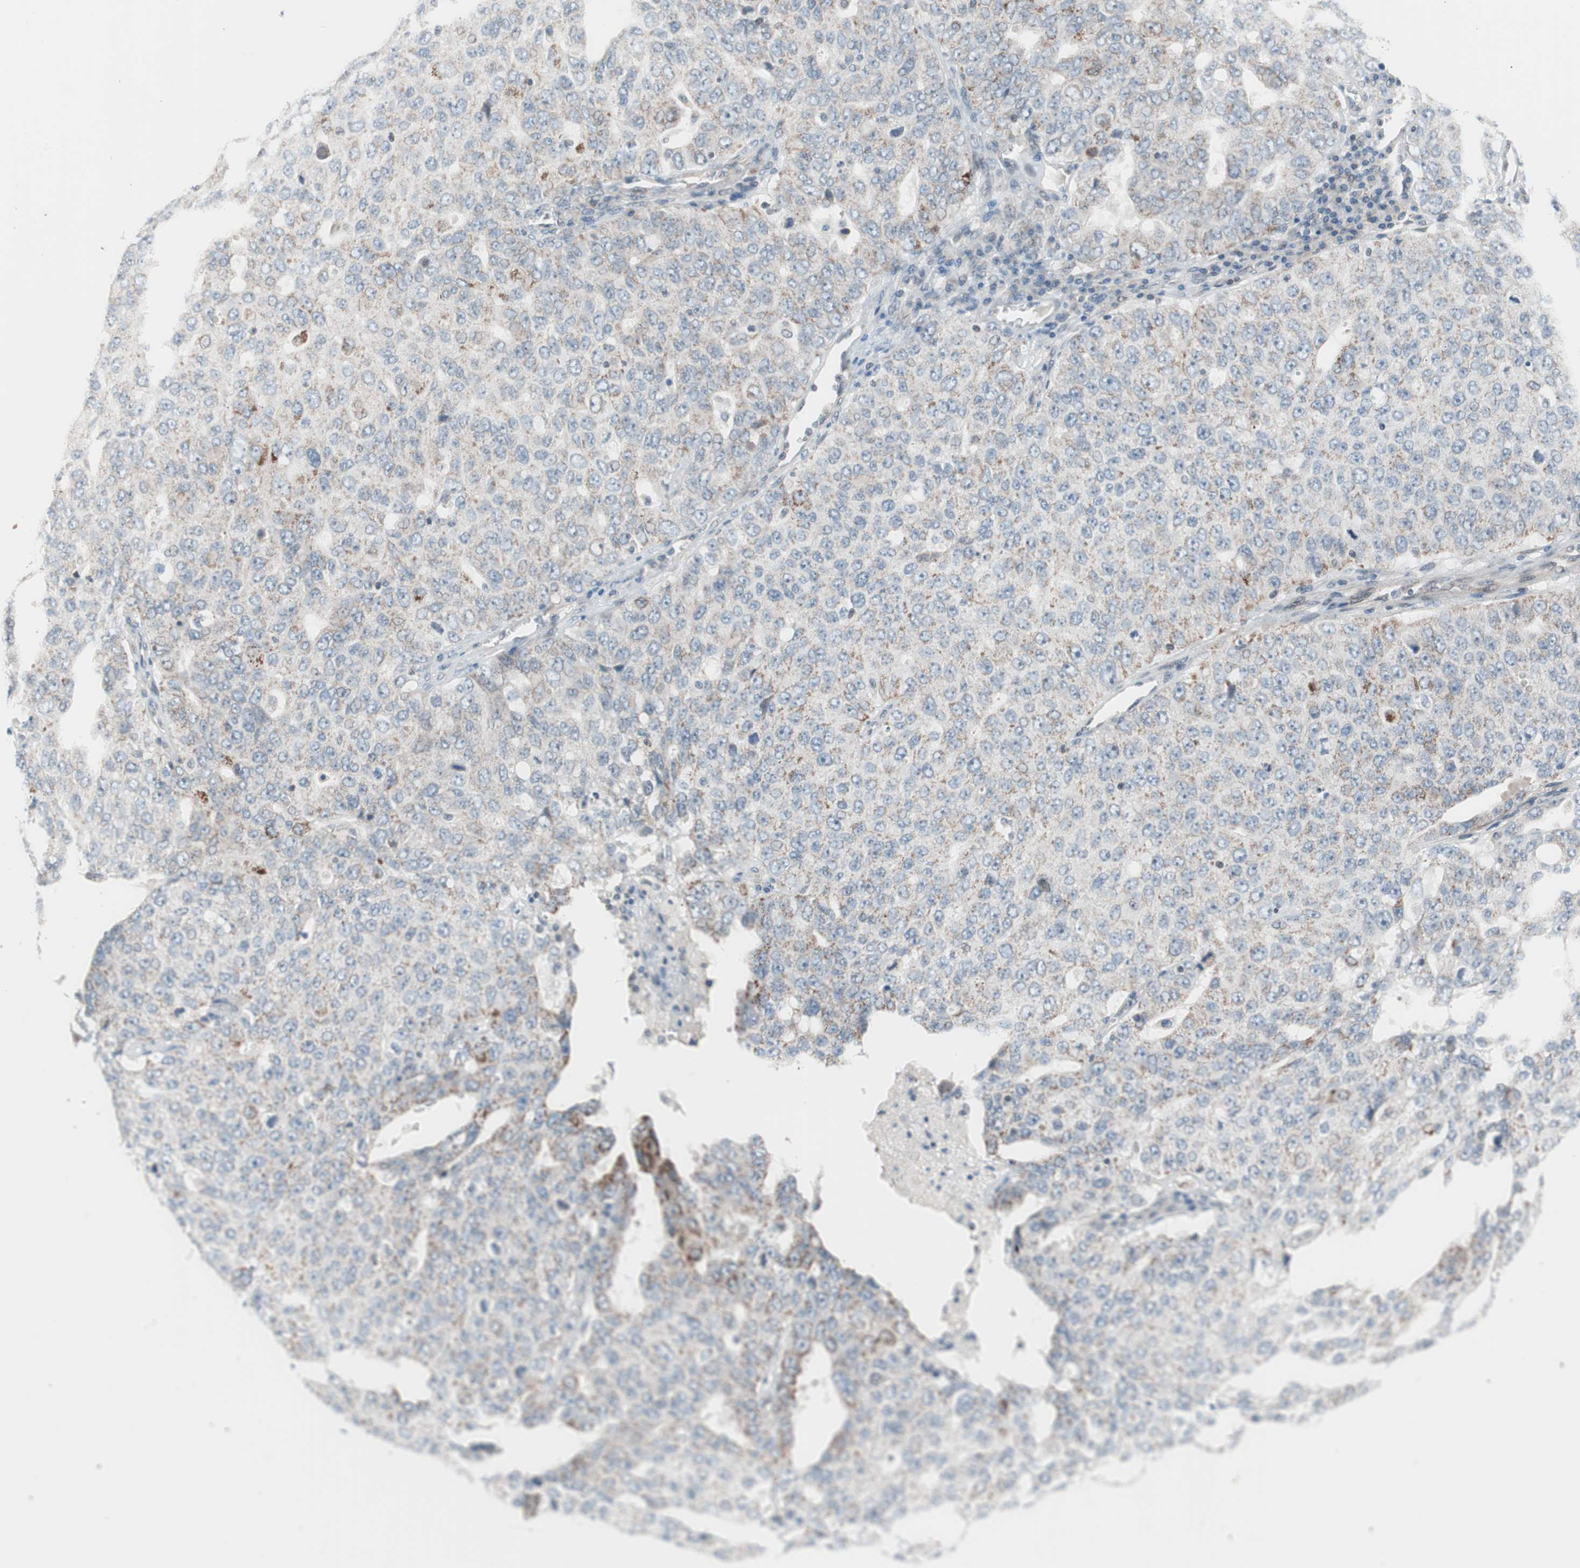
{"staining": {"intensity": "moderate", "quantity": "25%-75%", "location": "cytoplasmic/membranous"}, "tissue": "ovarian cancer", "cell_type": "Tumor cells", "image_type": "cancer", "snomed": [{"axis": "morphology", "description": "Carcinoma, endometroid"}, {"axis": "topography", "description": "Ovary"}], "caption": "Ovarian cancer tissue shows moderate cytoplasmic/membranous expression in approximately 25%-75% of tumor cells, visualized by immunohistochemistry. (Brightfield microscopy of DAB IHC at high magnification).", "gene": "ARNT2", "patient": {"sex": "female", "age": 62}}